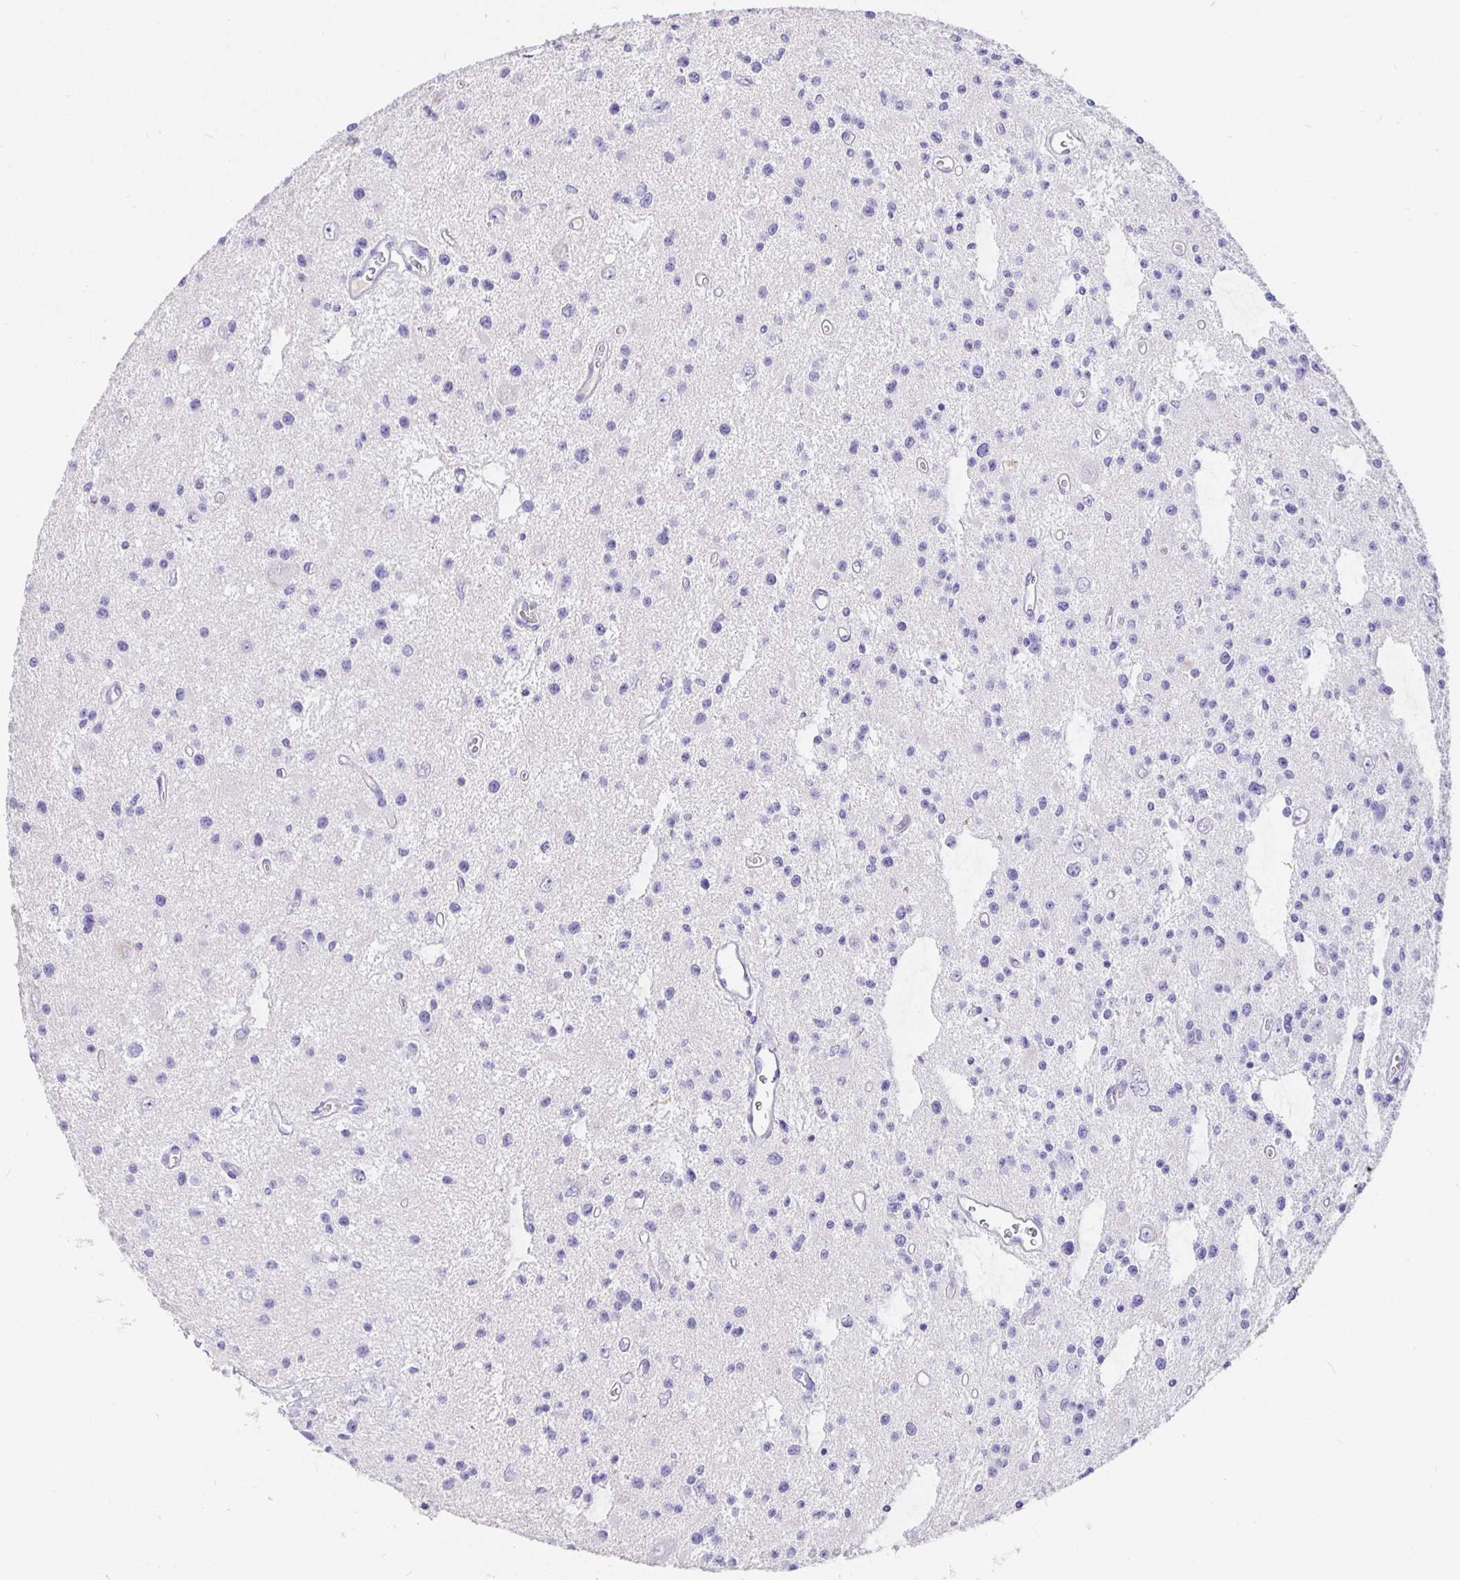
{"staining": {"intensity": "negative", "quantity": "none", "location": "none"}, "tissue": "glioma", "cell_type": "Tumor cells", "image_type": "cancer", "snomed": [{"axis": "morphology", "description": "Glioma, malignant, Low grade"}, {"axis": "topography", "description": "Brain"}], "caption": "This is an immunohistochemistry (IHC) histopathology image of glioma. There is no staining in tumor cells.", "gene": "TPTE", "patient": {"sex": "male", "age": 43}}